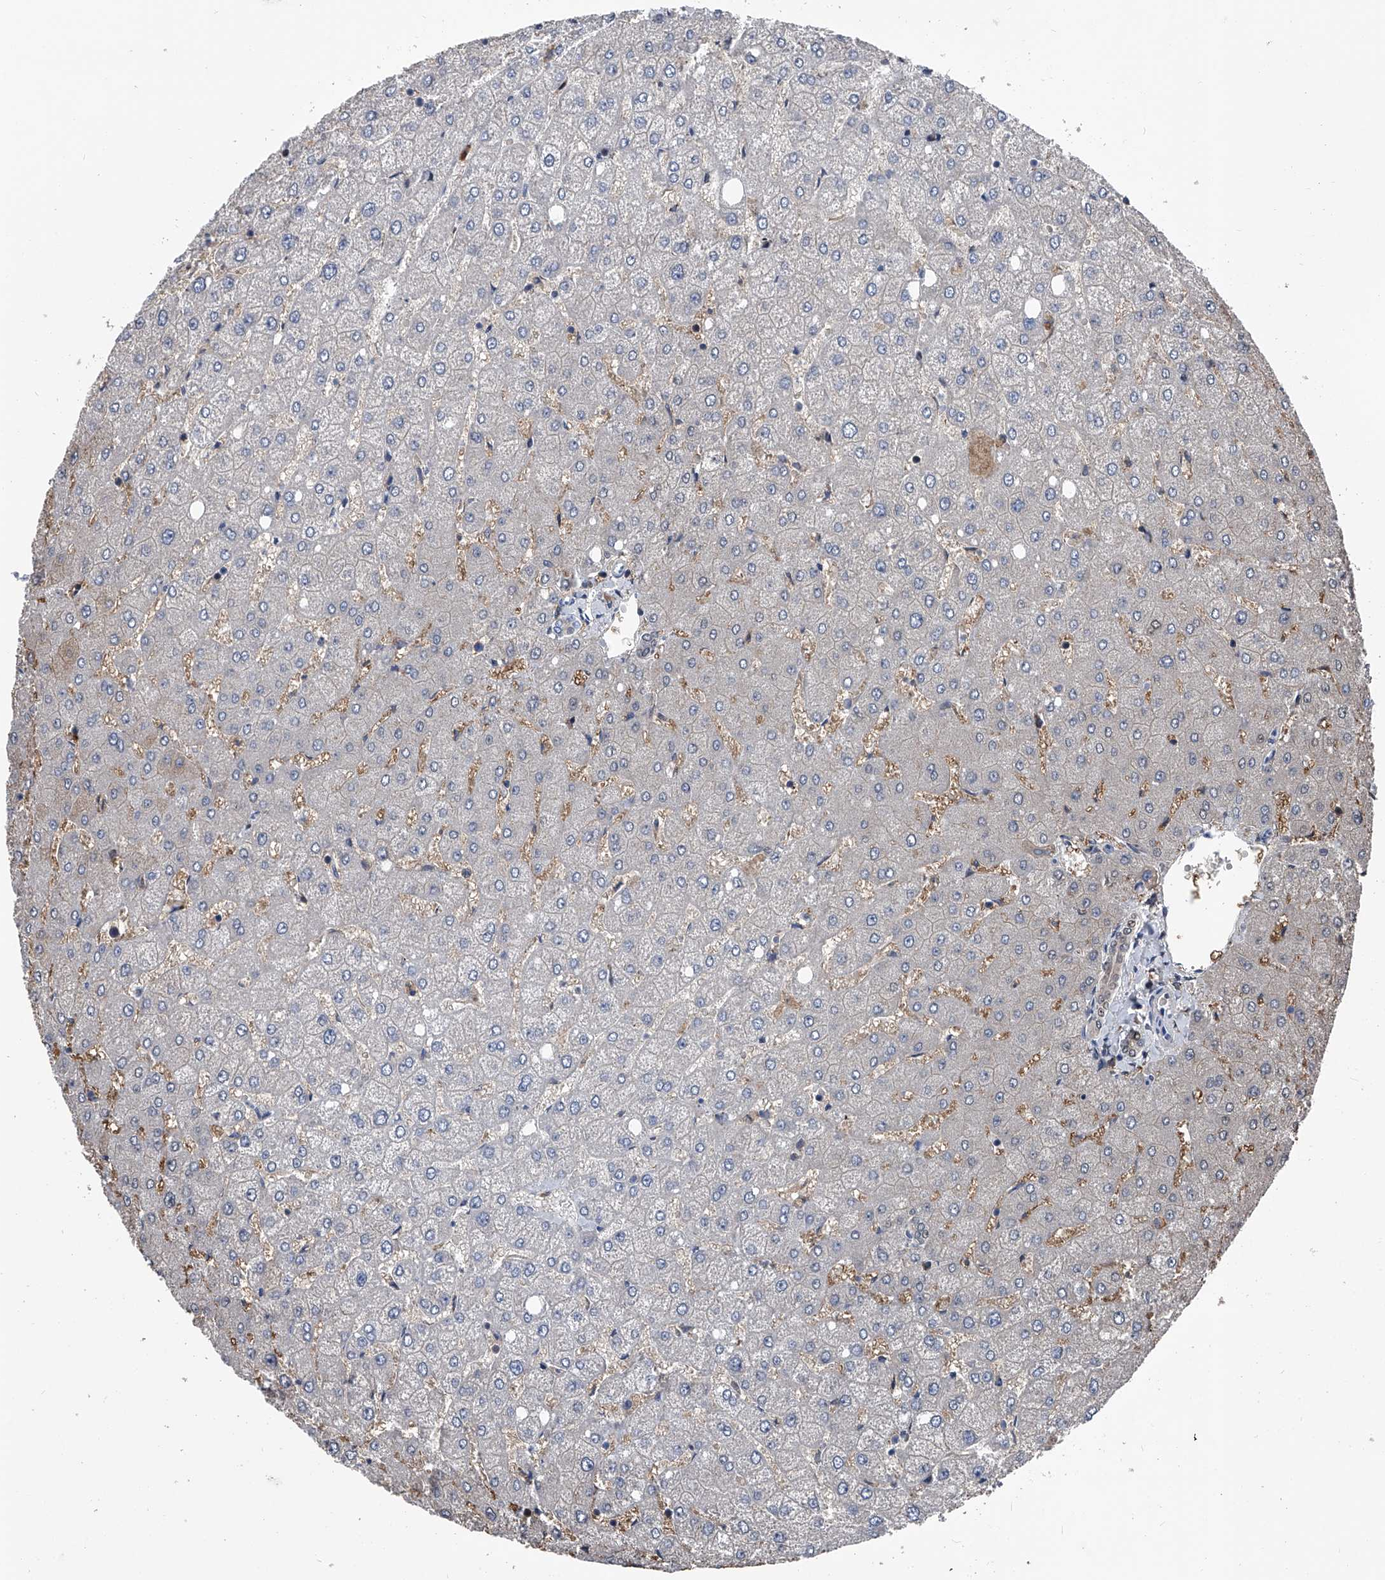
{"staining": {"intensity": "negative", "quantity": "none", "location": "none"}, "tissue": "liver", "cell_type": "Cholangiocytes", "image_type": "normal", "snomed": [{"axis": "morphology", "description": "Normal tissue, NOS"}, {"axis": "topography", "description": "Liver"}], "caption": "This is an immunohistochemistry (IHC) histopathology image of unremarkable liver. There is no staining in cholangiocytes.", "gene": "KIF13A", "patient": {"sex": "female", "age": 54}}